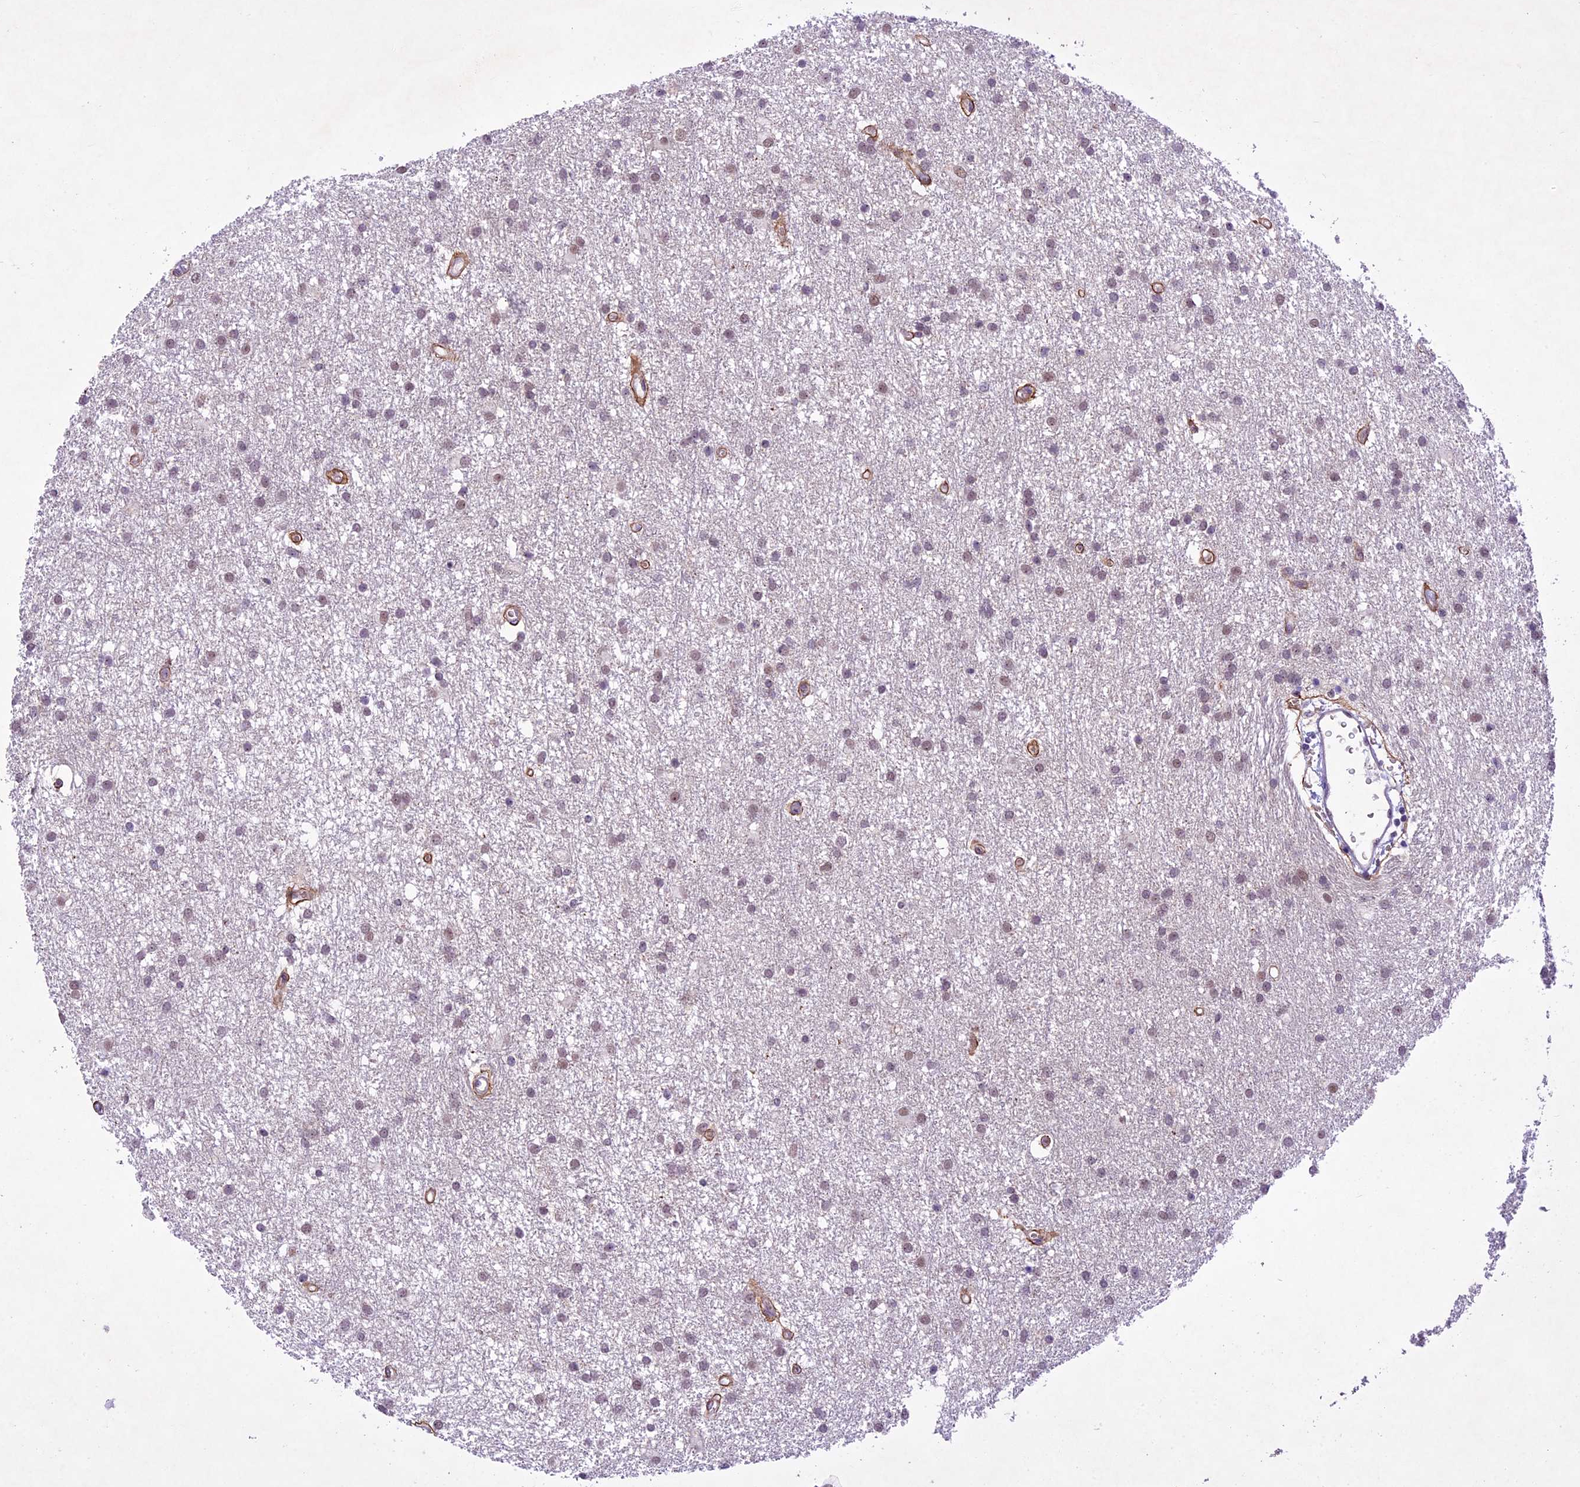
{"staining": {"intensity": "negative", "quantity": "none", "location": "none"}, "tissue": "glioma", "cell_type": "Tumor cells", "image_type": "cancer", "snomed": [{"axis": "morphology", "description": "Glioma, malignant, High grade"}, {"axis": "topography", "description": "Brain"}], "caption": "An image of malignant glioma (high-grade) stained for a protein shows no brown staining in tumor cells.", "gene": "SHKBP1", "patient": {"sex": "male", "age": 77}}